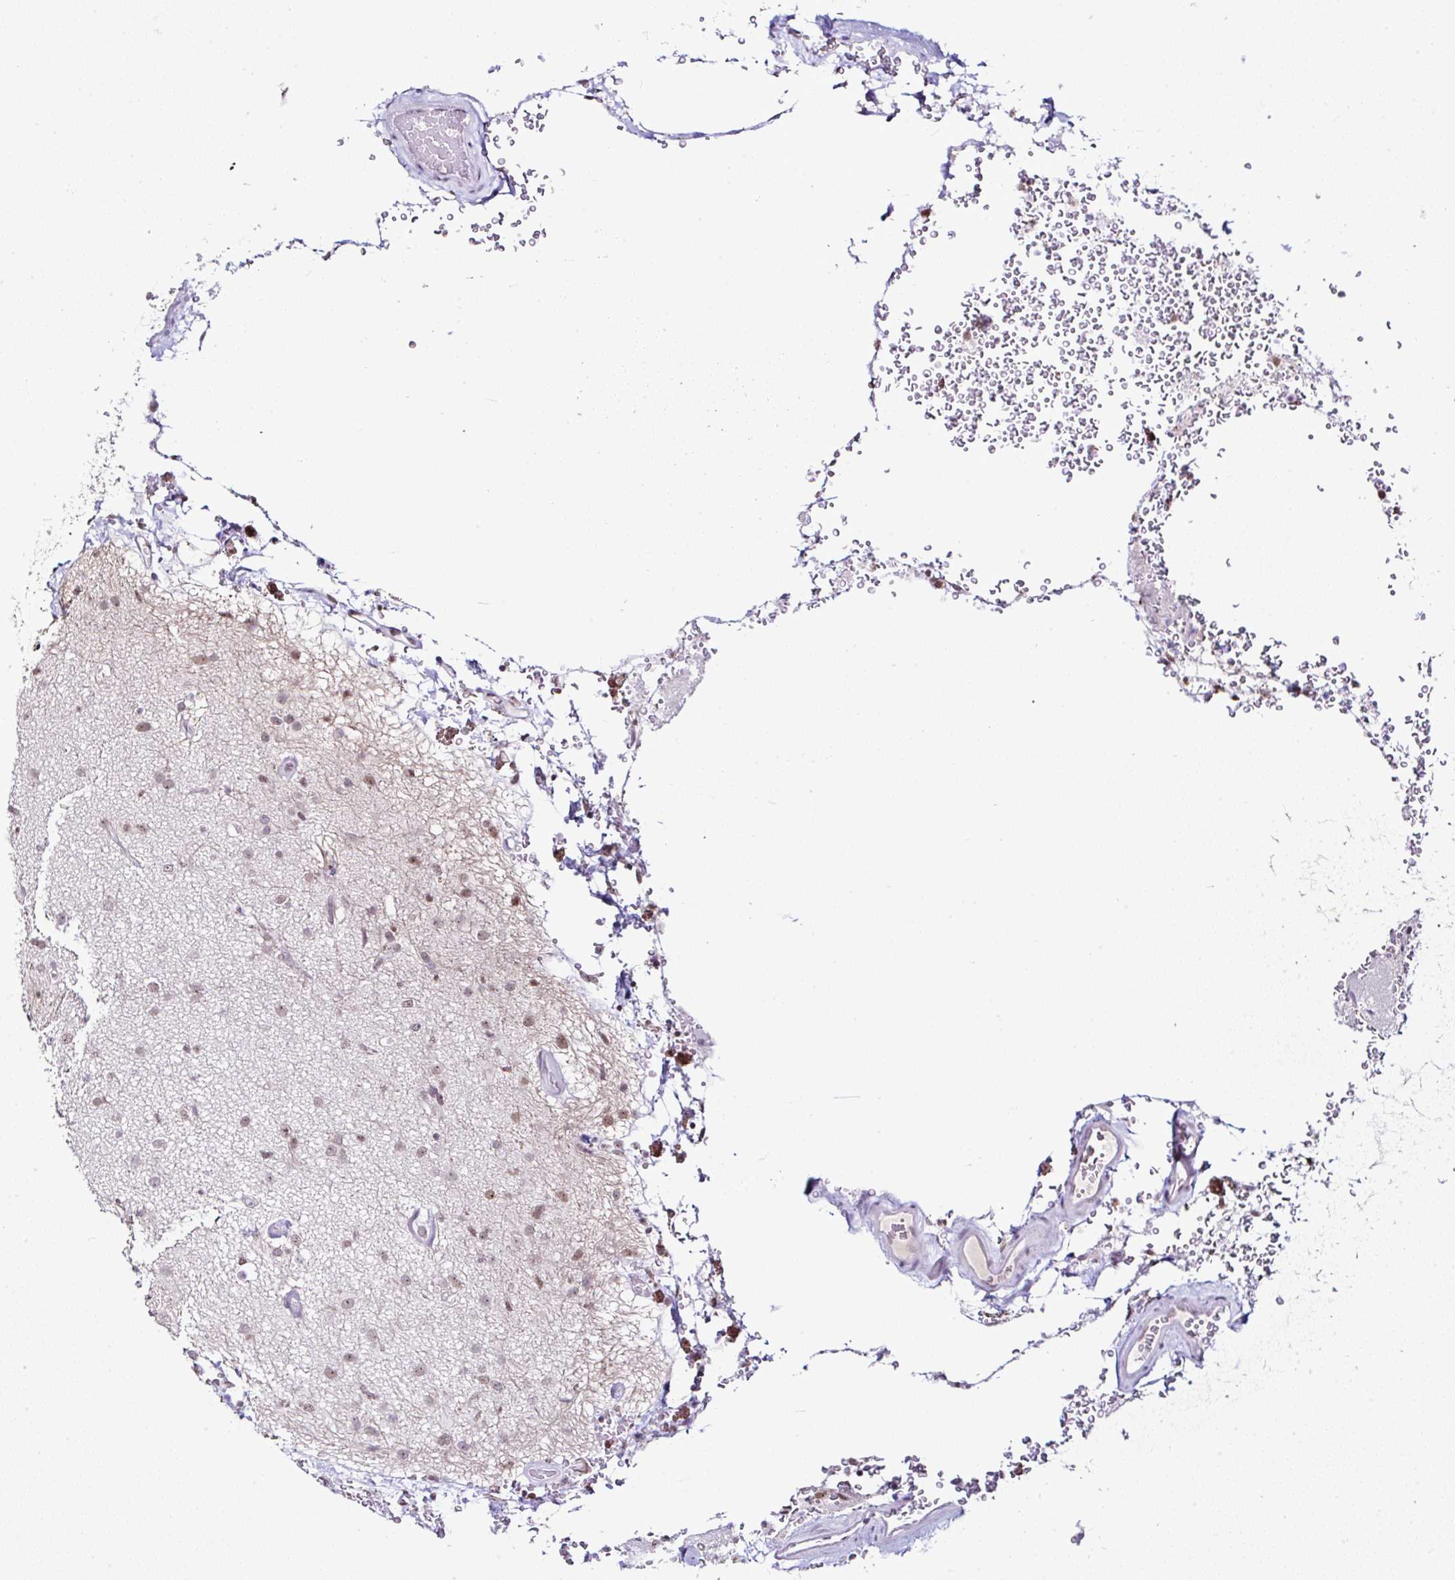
{"staining": {"intensity": "weak", "quantity": ">75%", "location": "nuclear"}, "tissue": "glioma", "cell_type": "Tumor cells", "image_type": "cancer", "snomed": [{"axis": "morphology", "description": "Glioma, malignant, Low grade"}, {"axis": "topography", "description": "Brain"}], "caption": "A high-resolution image shows immunohistochemistry staining of malignant glioma (low-grade), which exhibits weak nuclear positivity in approximately >75% of tumor cells.", "gene": "PTPN2", "patient": {"sex": "male", "age": 65}}